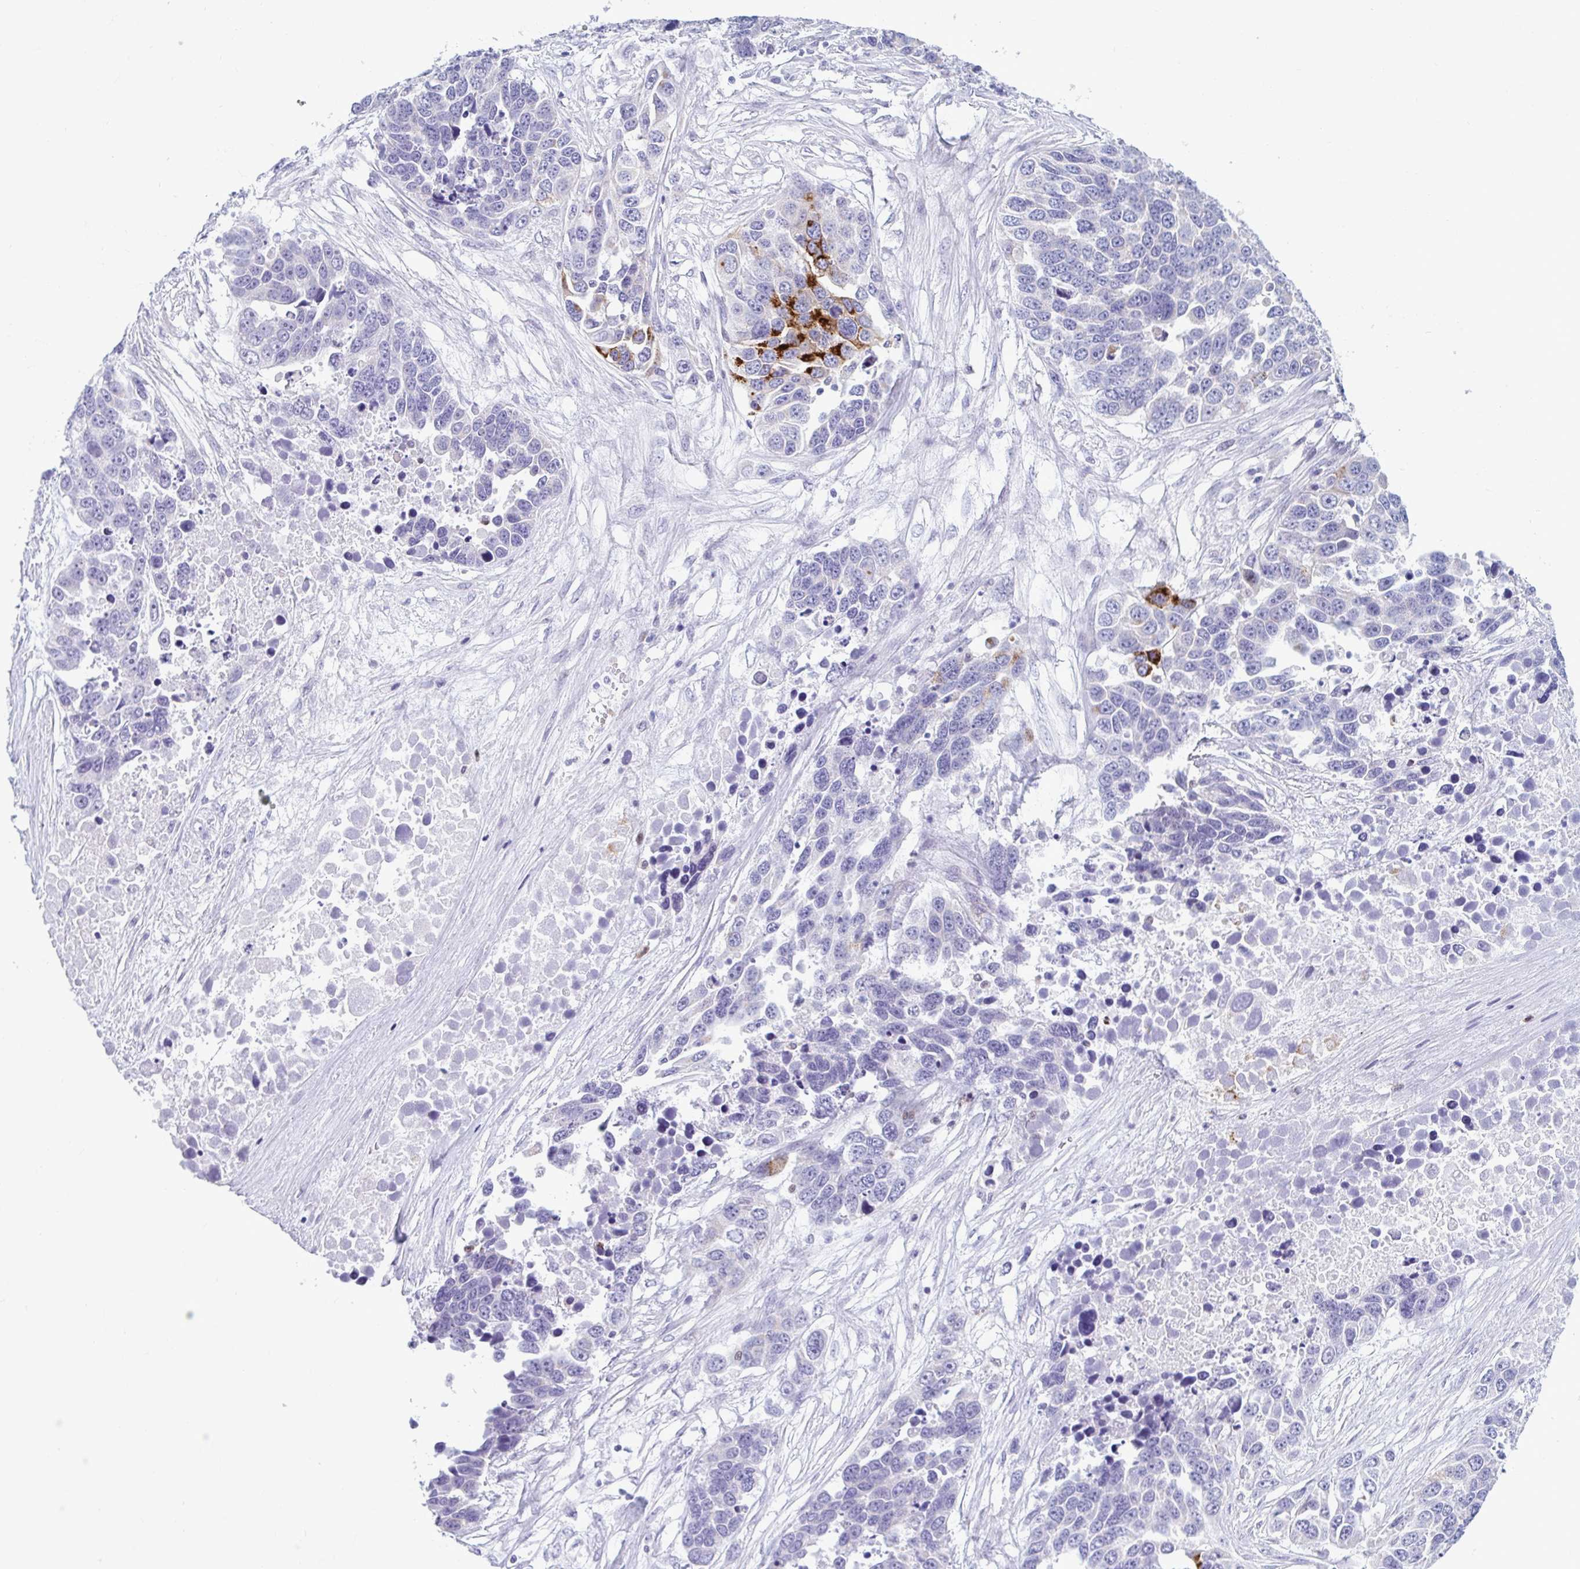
{"staining": {"intensity": "strong", "quantity": "<25%", "location": "cytoplasmic/membranous"}, "tissue": "ovarian cancer", "cell_type": "Tumor cells", "image_type": "cancer", "snomed": [{"axis": "morphology", "description": "Cystadenocarcinoma, serous, NOS"}, {"axis": "topography", "description": "Ovary"}], "caption": "Protein expression analysis of ovarian cancer reveals strong cytoplasmic/membranous expression in approximately <25% of tumor cells. (DAB = brown stain, brightfield microscopy at high magnification).", "gene": "CEP120", "patient": {"sex": "female", "age": 76}}